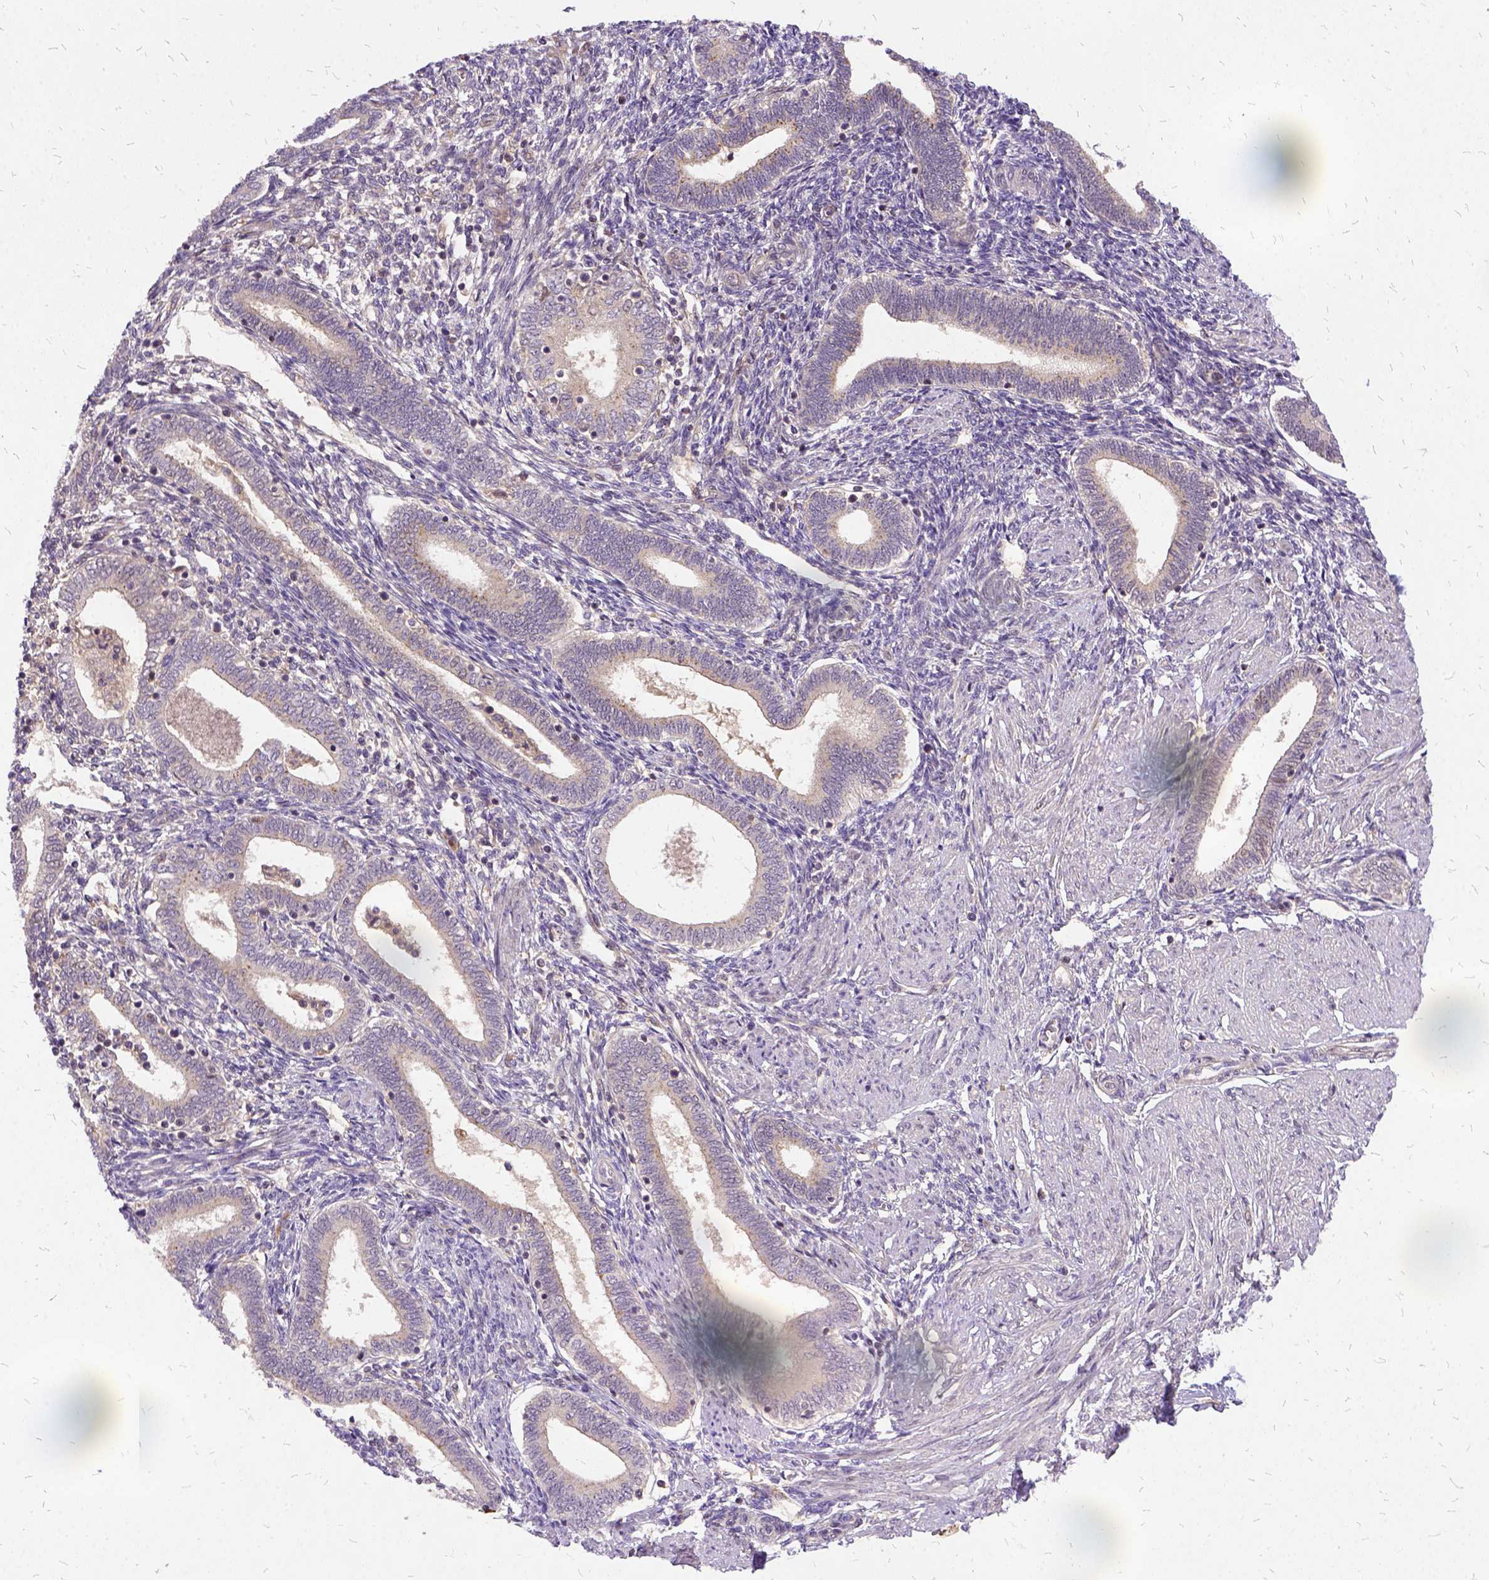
{"staining": {"intensity": "negative", "quantity": "none", "location": "none"}, "tissue": "endometrium", "cell_type": "Cells in endometrial stroma", "image_type": "normal", "snomed": [{"axis": "morphology", "description": "Normal tissue, NOS"}, {"axis": "topography", "description": "Endometrium"}], "caption": "DAB immunohistochemical staining of benign endometrium reveals no significant staining in cells in endometrial stroma.", "gene": "ILRUN", "patient": {"sex": "female", "age": 42}}